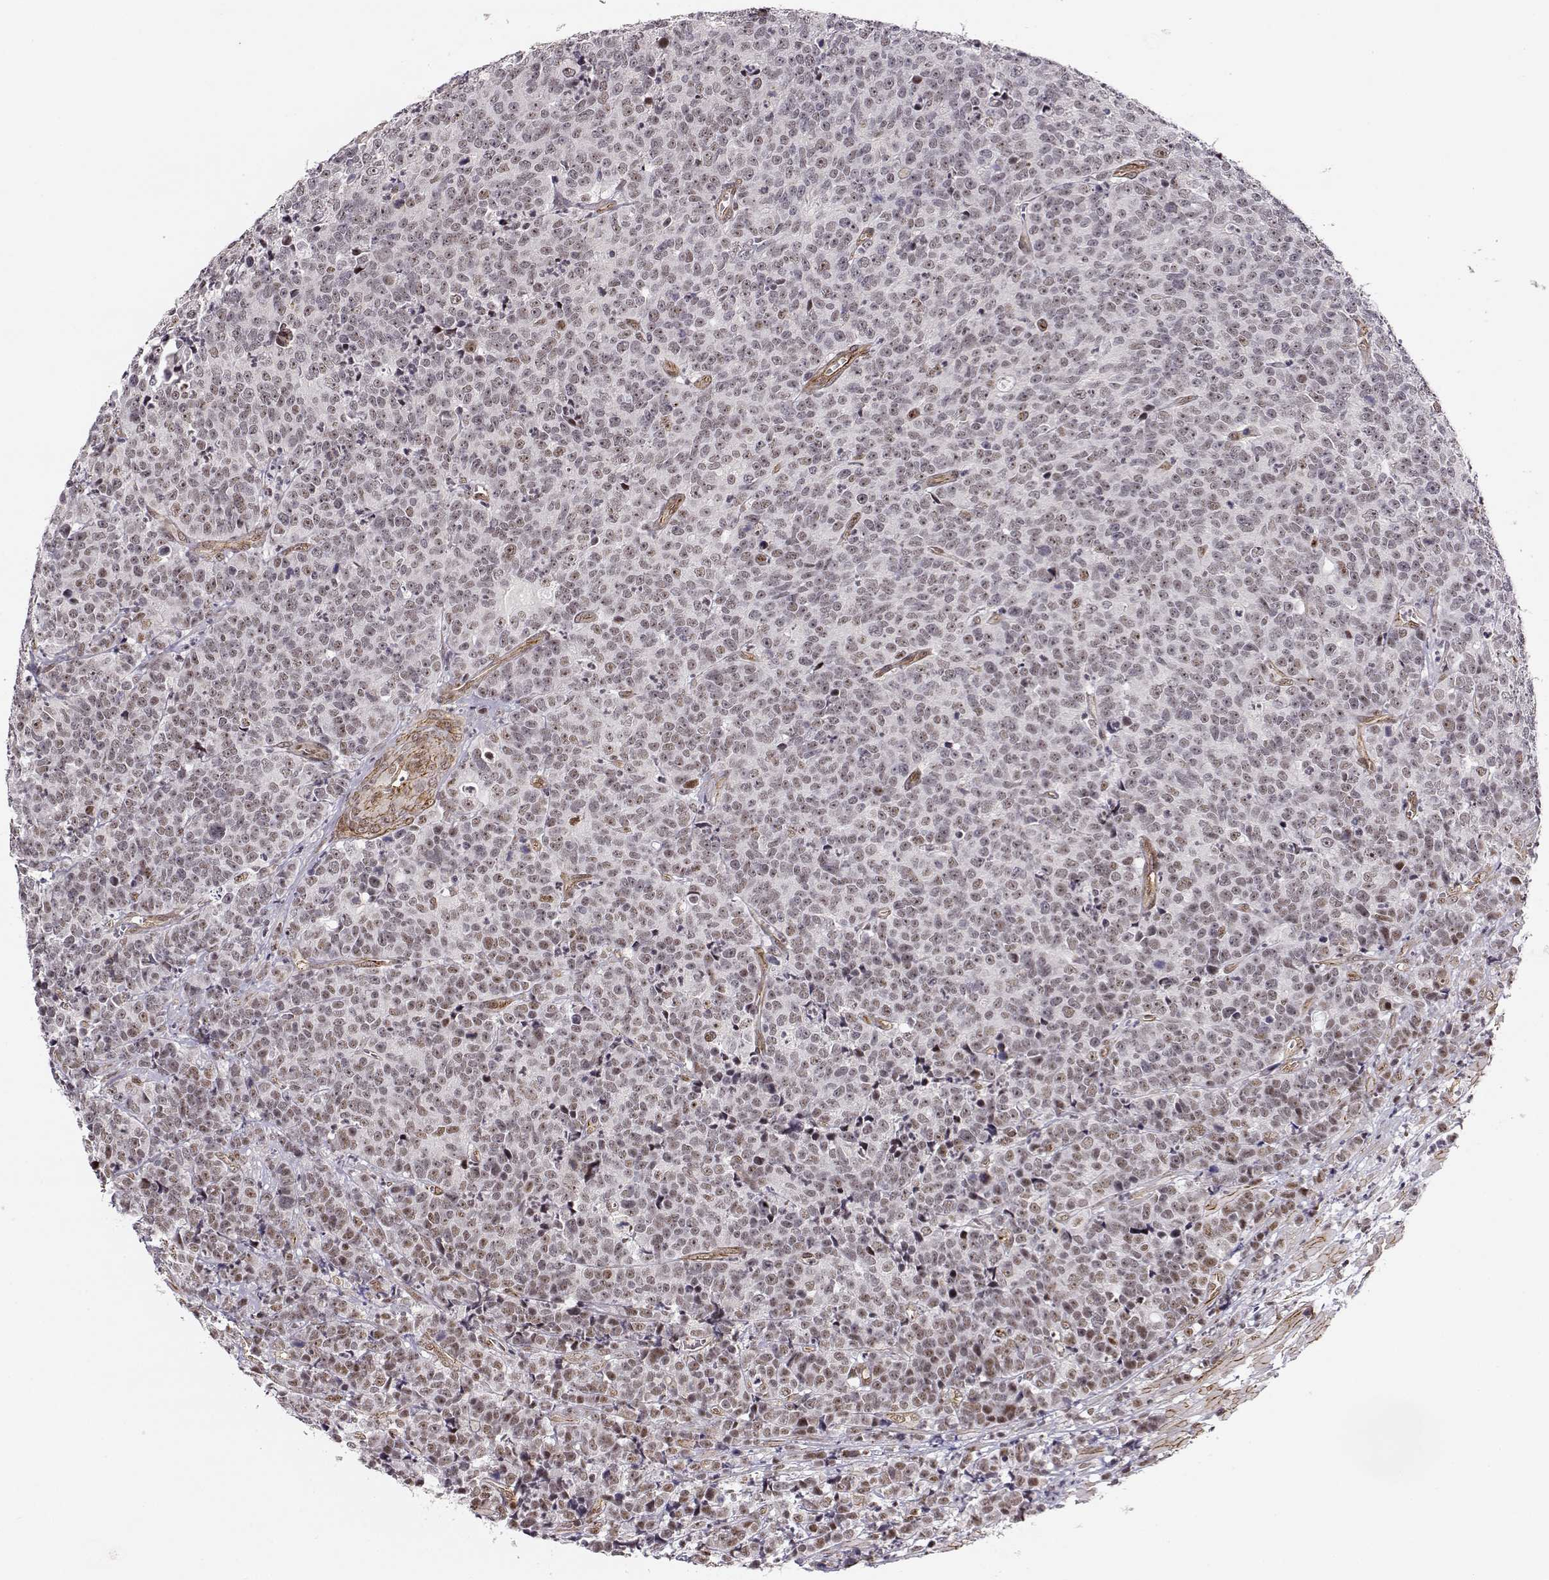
{"staining": {"intensity": "moderate", "quantity": "<25%", "location": "nuclear"}, "tissue": "prostate cancer", "cell_type": "Tumor cells", "image_type": "cancer", "snomed": [{"axis": "morphology", "description": "Adenocarcinoma, NOS"}, {"axis": "topography", "description": "Prostate"}], "caption": "Protein analysis of prostate cancer tissue reveals moderate nuclear staining in approximately <25% of tumor cells.", "gene": "CIR1", "patient": {"sex": "male", "age": 67}}